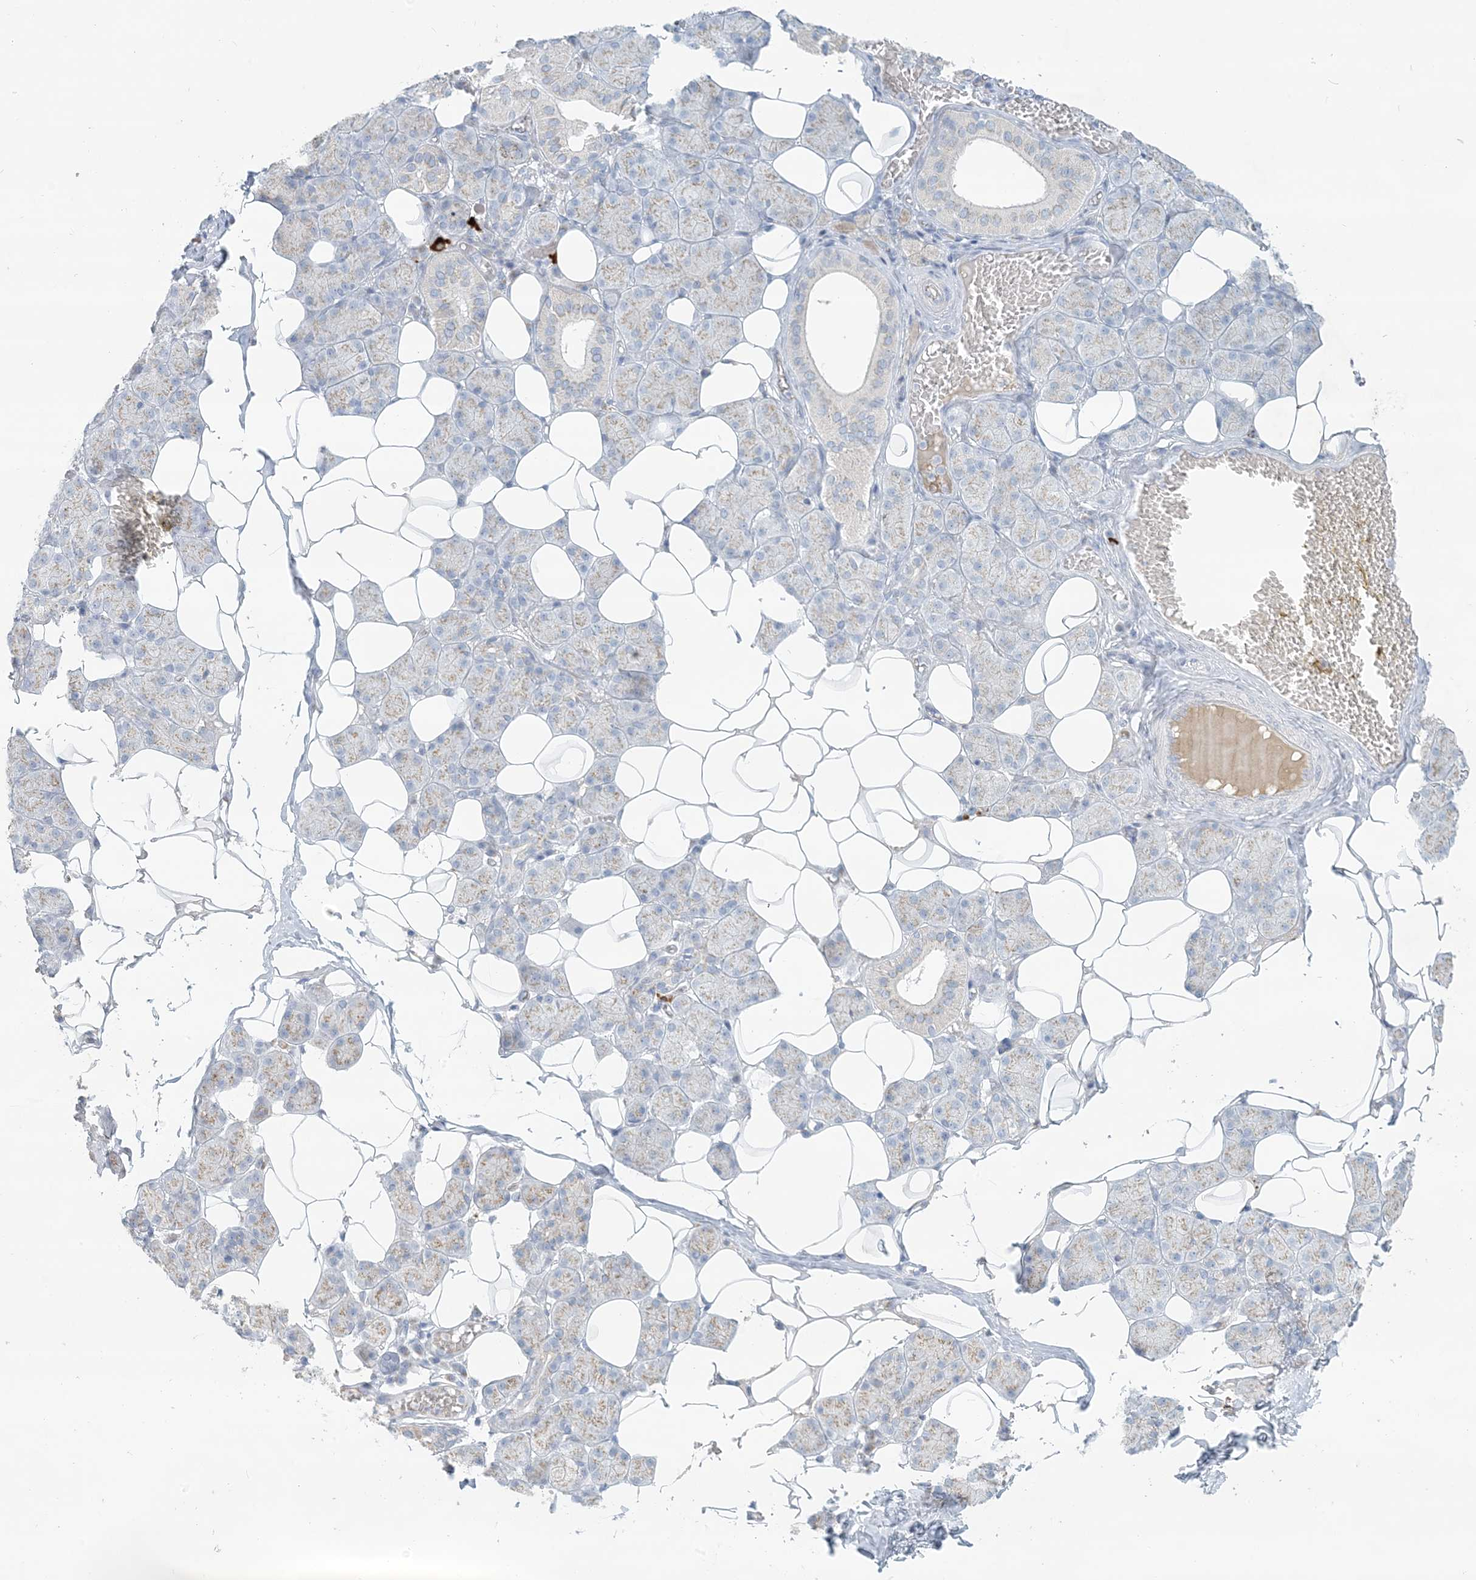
{"staining": {"intensity": "weak", "quantity": "25%-75%", "location": "cytoplasmic/membranous"}, "tissue": "salivary gland", "cell_type": "Glandular cells", "image_type": "normal", "snomed": [{"axis": "morphology", "description": "Normal tissue, NOS"}, {"axis": "topography", "description": "Salivary gland"}], "caption": "Protein expression by IHC demonstrates weak cytoplasmic/membranous positivity in approximately 25%-75% of glandular cells in unremarkable salivary gland.", "gene": "SCML1", "patient": {"sex": "female", "age": 33}}